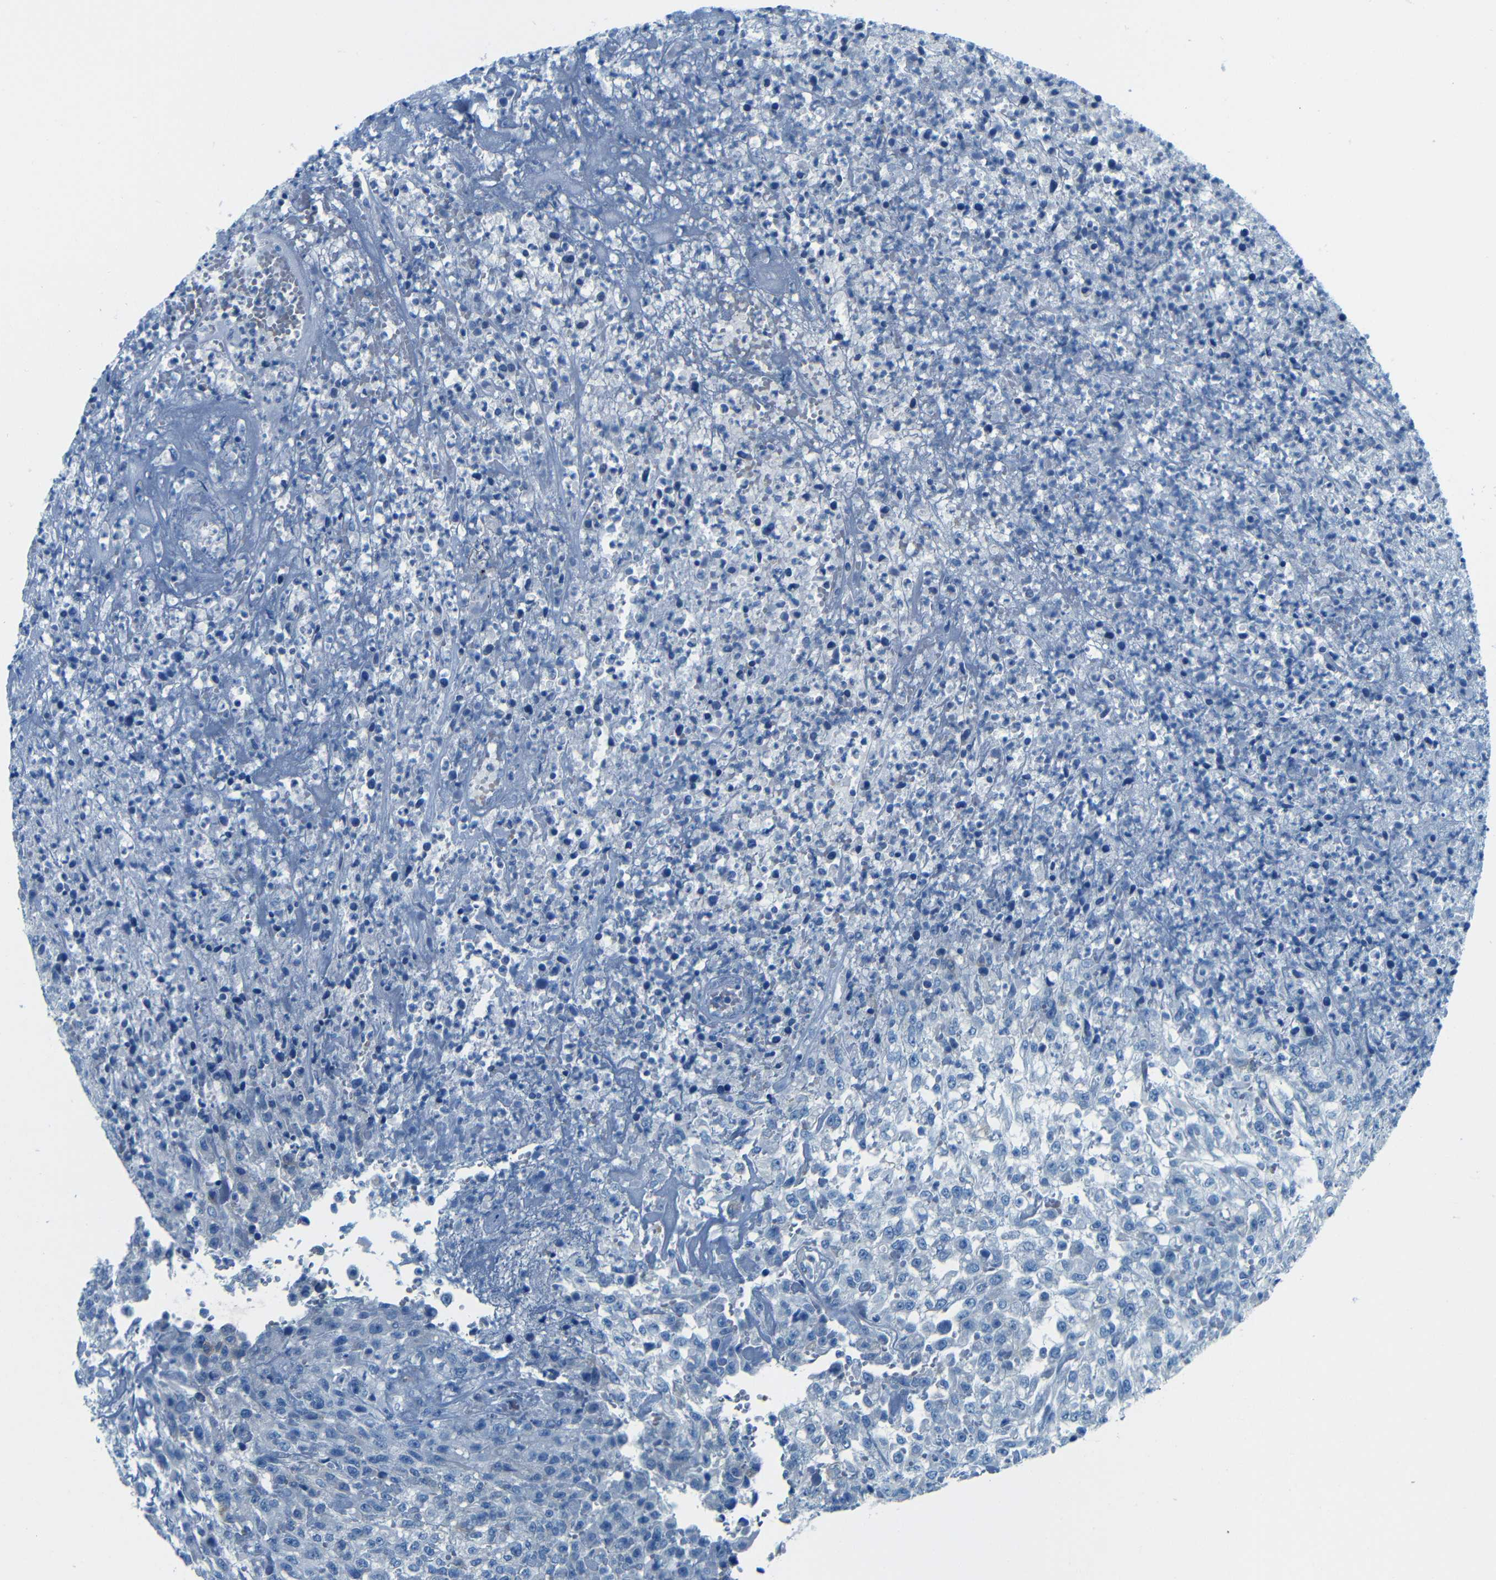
{"staining": {"intensity": "negative", "quantity": "none", "location": "none"}, "tissue": "urothelial cancer", "cell_type": "Tumor cells", "image_type": "cancer", "snomed": [{"axis": "morphology", "description": "Urothelial carcinoma, High grade"}, {"axis": "topography", "description": "Urinary bladder"}], "caption": "This histopathology image is of high-grade urothelial carcinoma stained with immunohistochemistry to label a protein in brown with the nuclei are counter-stained blue. There is no expression in tumor cells. The staining was performed using DAB (3,3'-diaminobenzidine) to visualize the protein expression in brown, while the nuclei were stained in blue with hematoxylin (Magnification: 20x).", "gene": "MAP2", "patient": {"sex": "male", "age": 46}}